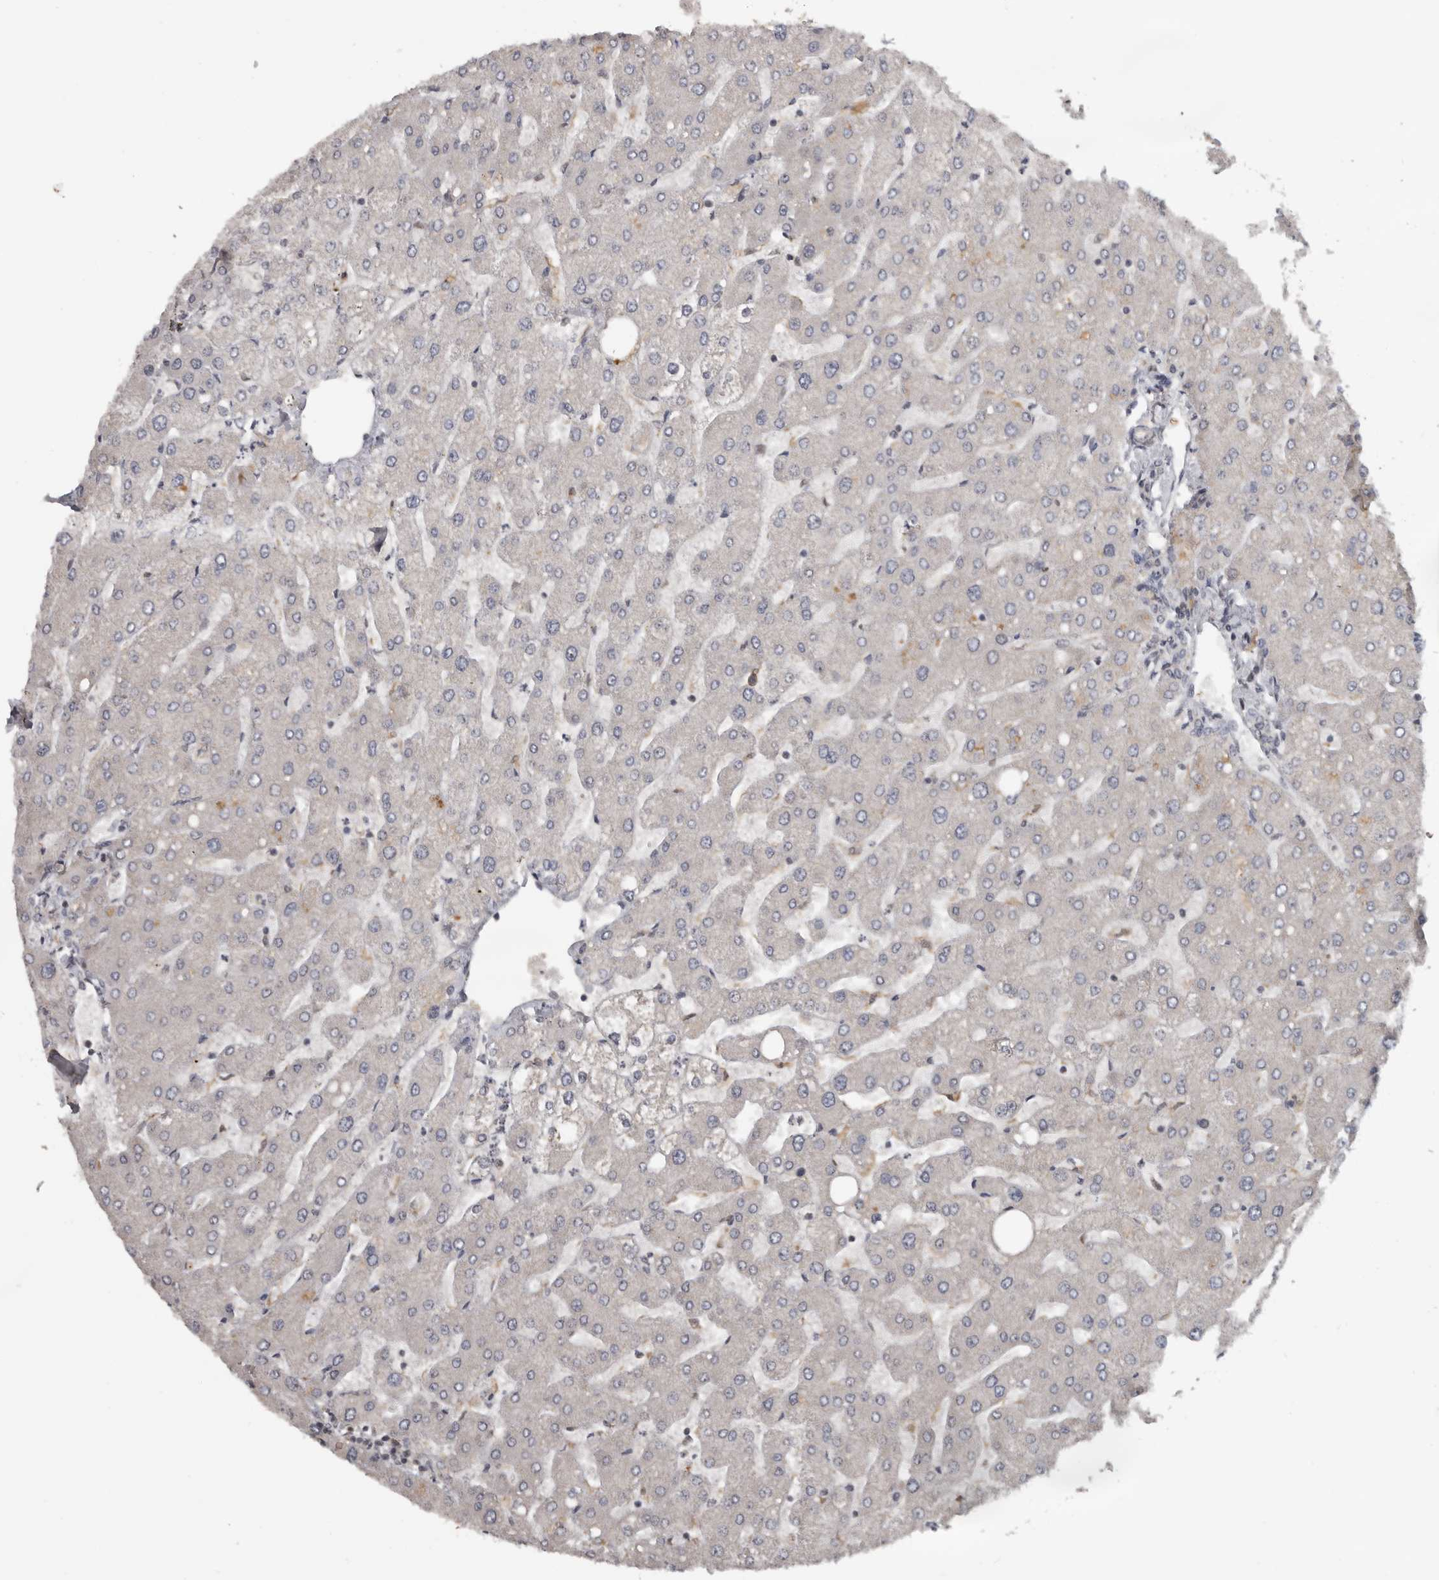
{"staining": {"intensity": "negative", "quantity": "none", "location": "none"}, "tissue": "liver", "cell_type": "Cholangiocytes", "image_type": "normal", "snomed": [{"axis": "morphology", "description": "Normal tissue, NOS"}, {"axis": "topography", "description": "Liver"}], "caption": "Cholangiocytes are negative for protein expression in benign human liver. (DAB IHC, high magnification).", "gene": "MOGAT2", "patient": {"sex": "male", "age": 55}}